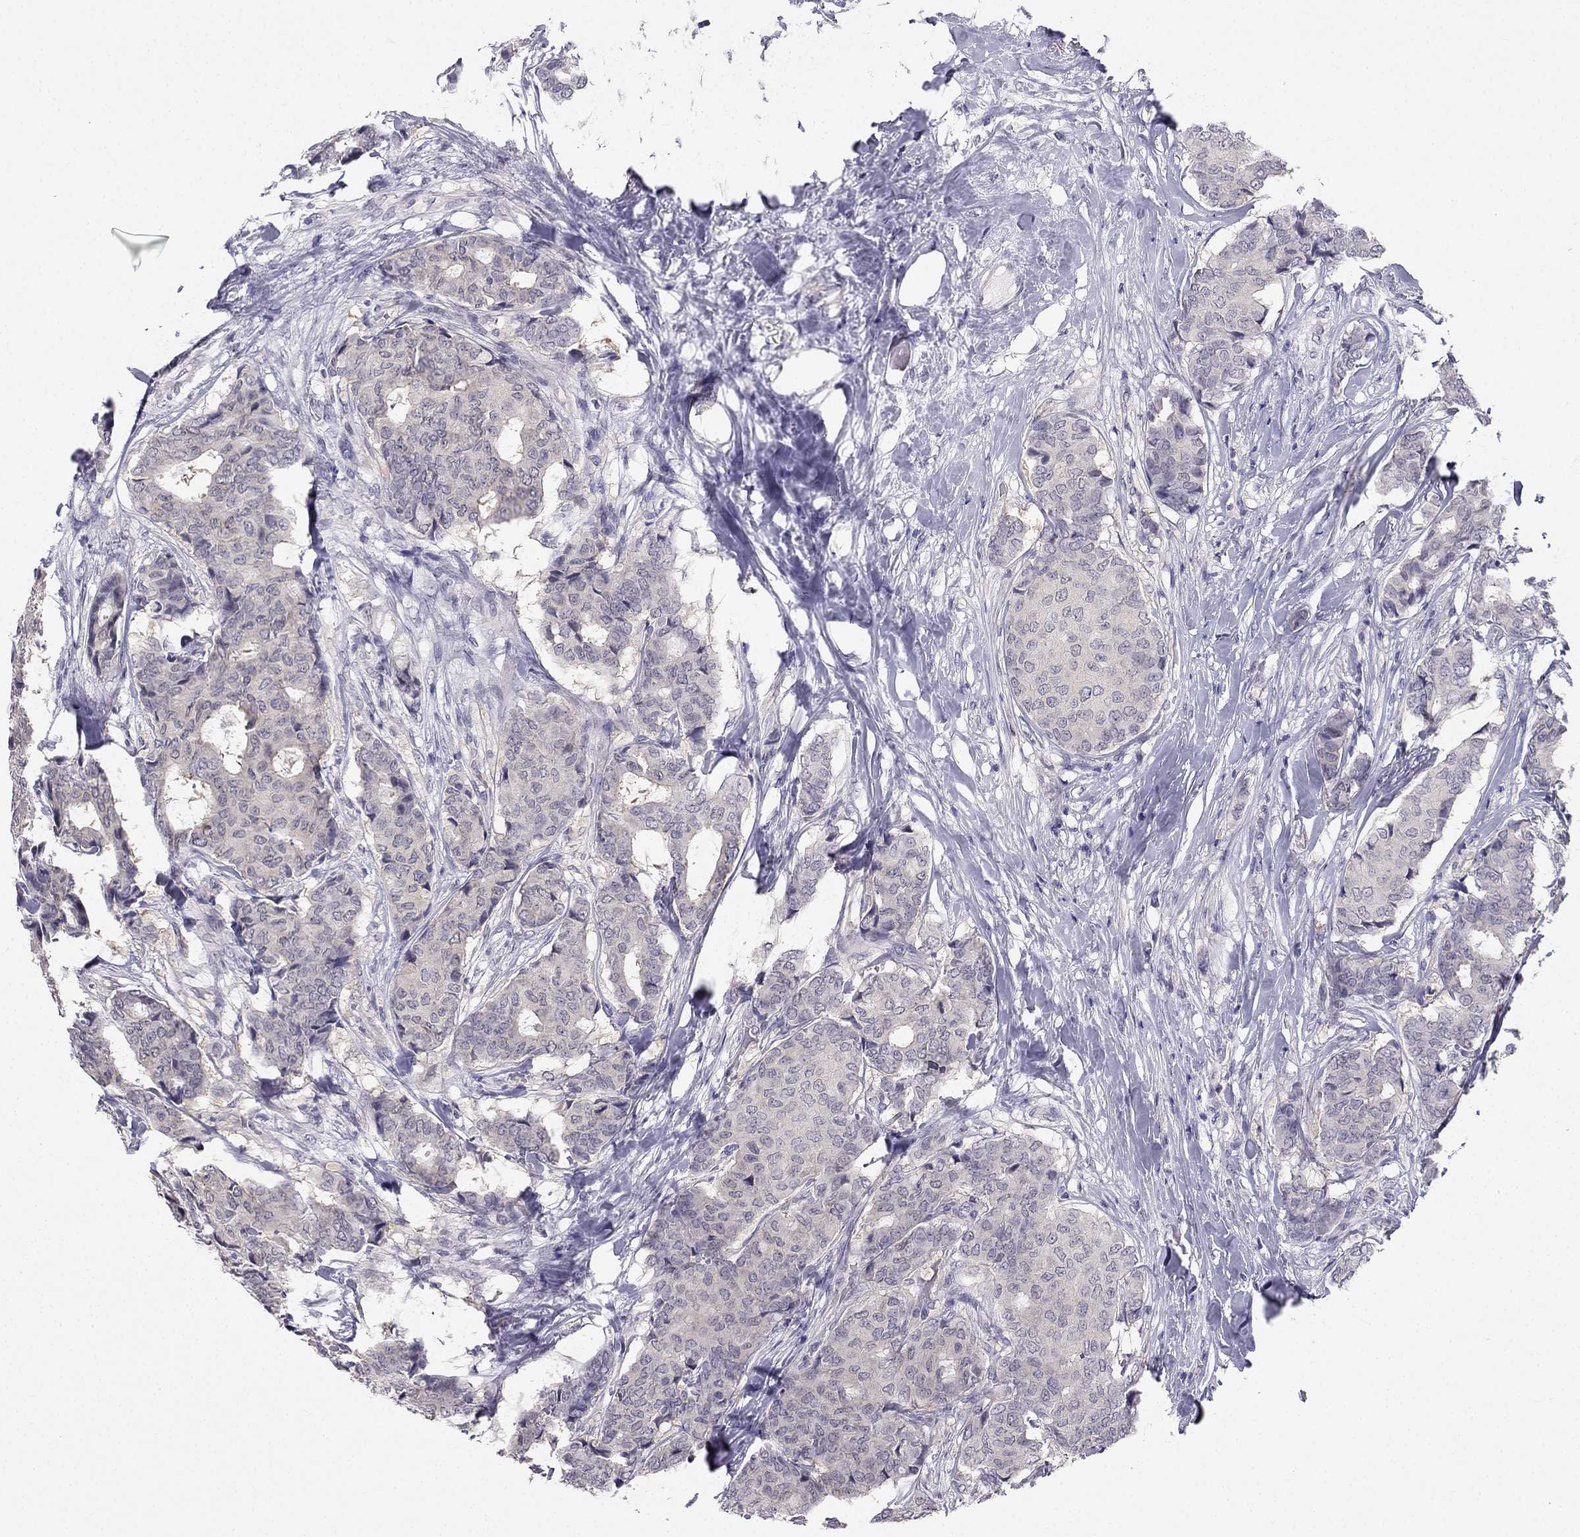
{"staining": {"intensity": "negative", "quantity": "none", "location": "none"}, "tissue": "breast cancer", "cell_type": "Tumor cells", "image_type": "cancer", "snomed": [{"axis": "morphology", "description": "Duct carcinoma"}, {"axis": "topography", "description": "Breast"}], "caption": "Histopathology image shows no significant protein positivity in tumor cells of invasive ductal carcinoma (breast). (DAB (3,3'-diaminobenzidine) IHC, high magnification).", "gene": "C16orf89", "patient": {"sex": "female", "age": 75}}